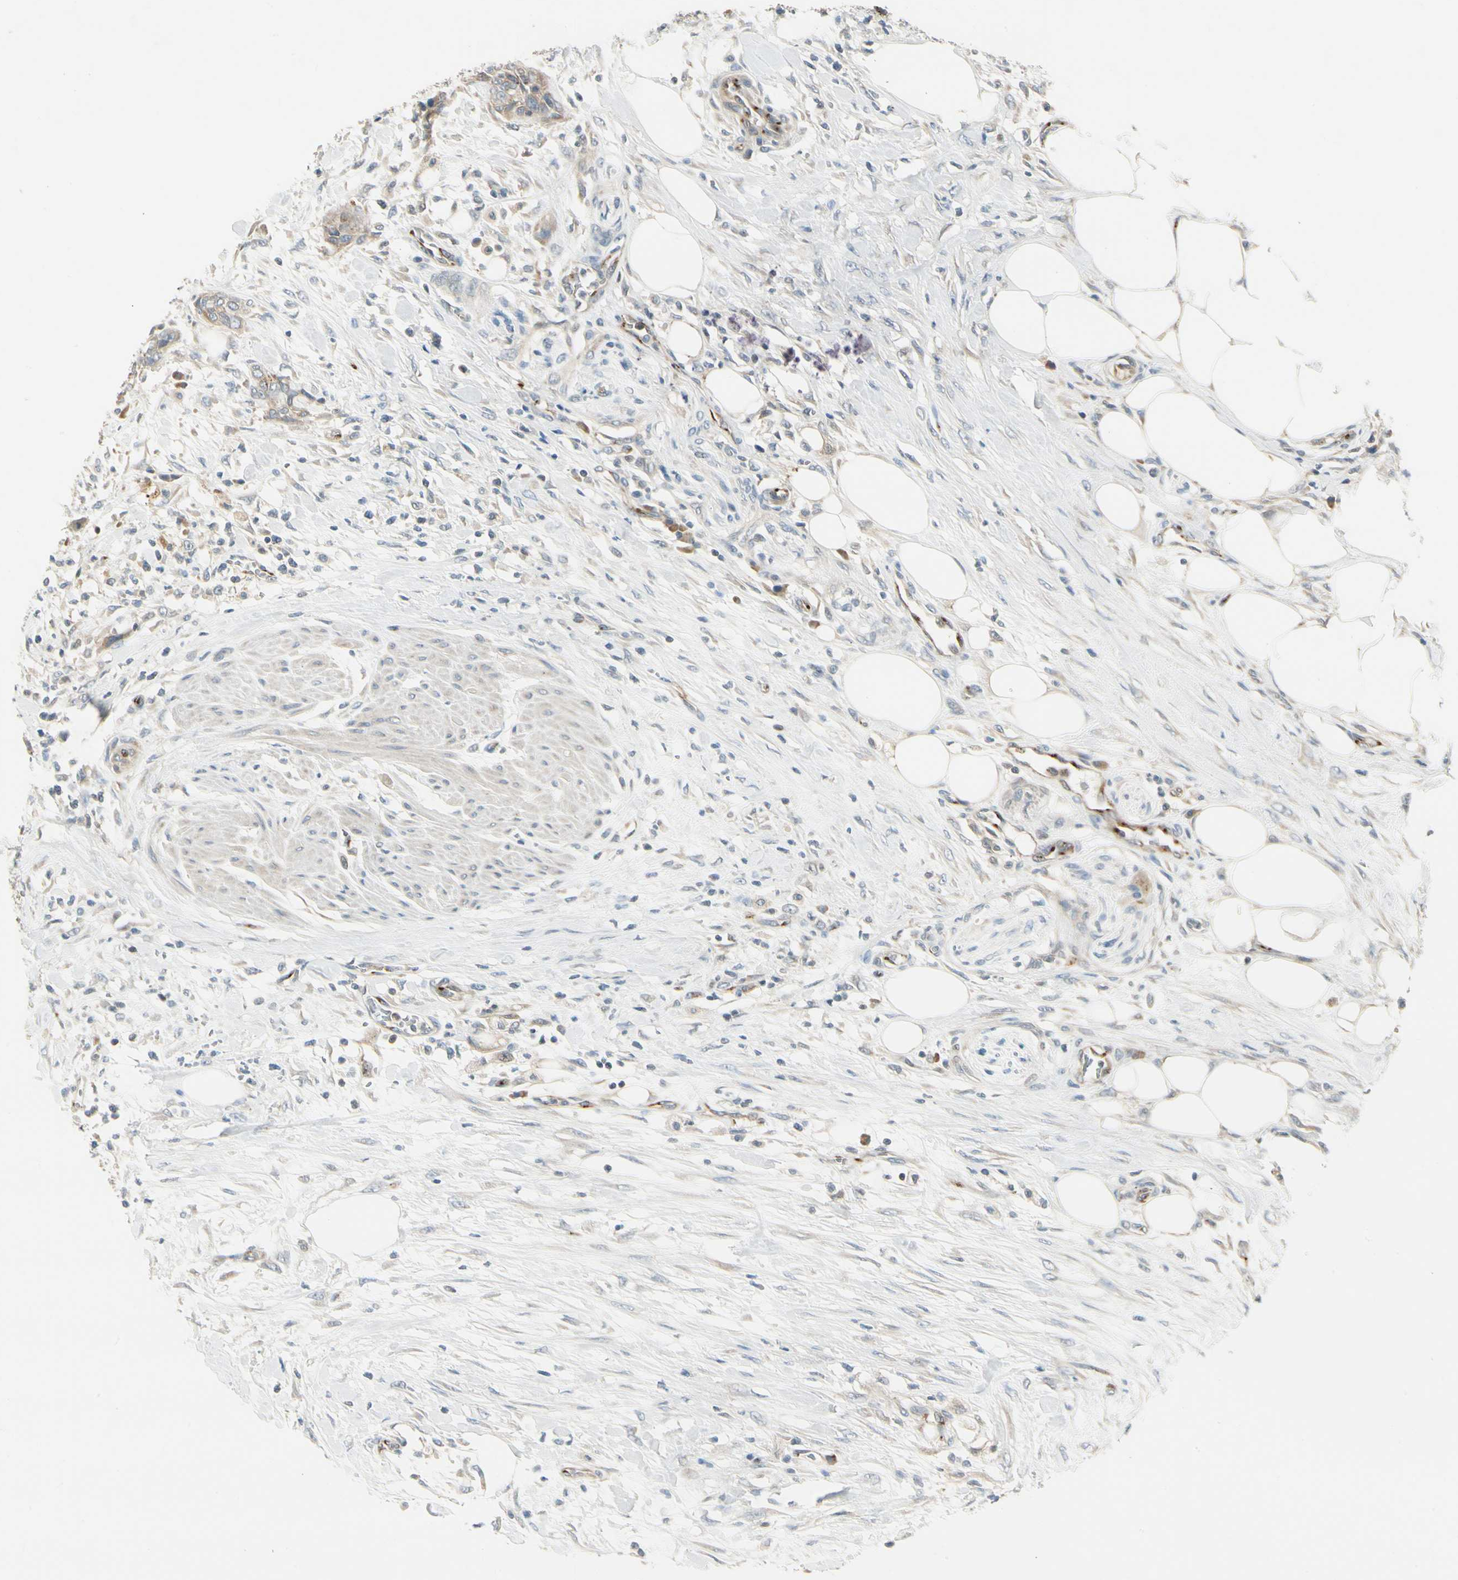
{"staining": {"intensity": "weak", "quantity": ">75%", "location": "cytoplasmic/membranous"}, "tissue": "urothelial cancer", "cell_type": "Tumor cells", "image_type": "cancer", "snomed": [{"axis": "morphology", "description": "Urothelial carcinoma, High grade"}, {"axis": "topography", "description": "Urinary bladder"}], "caption": "Immunohistochemistry (IHC) (DAB) staining of human urothelial cancer reveals weak cytoplasmic/membranous protein staining in about >75% of tumor cells.", "gene": "MANSC1", "patient": {"sex": "male", "age": 35}}